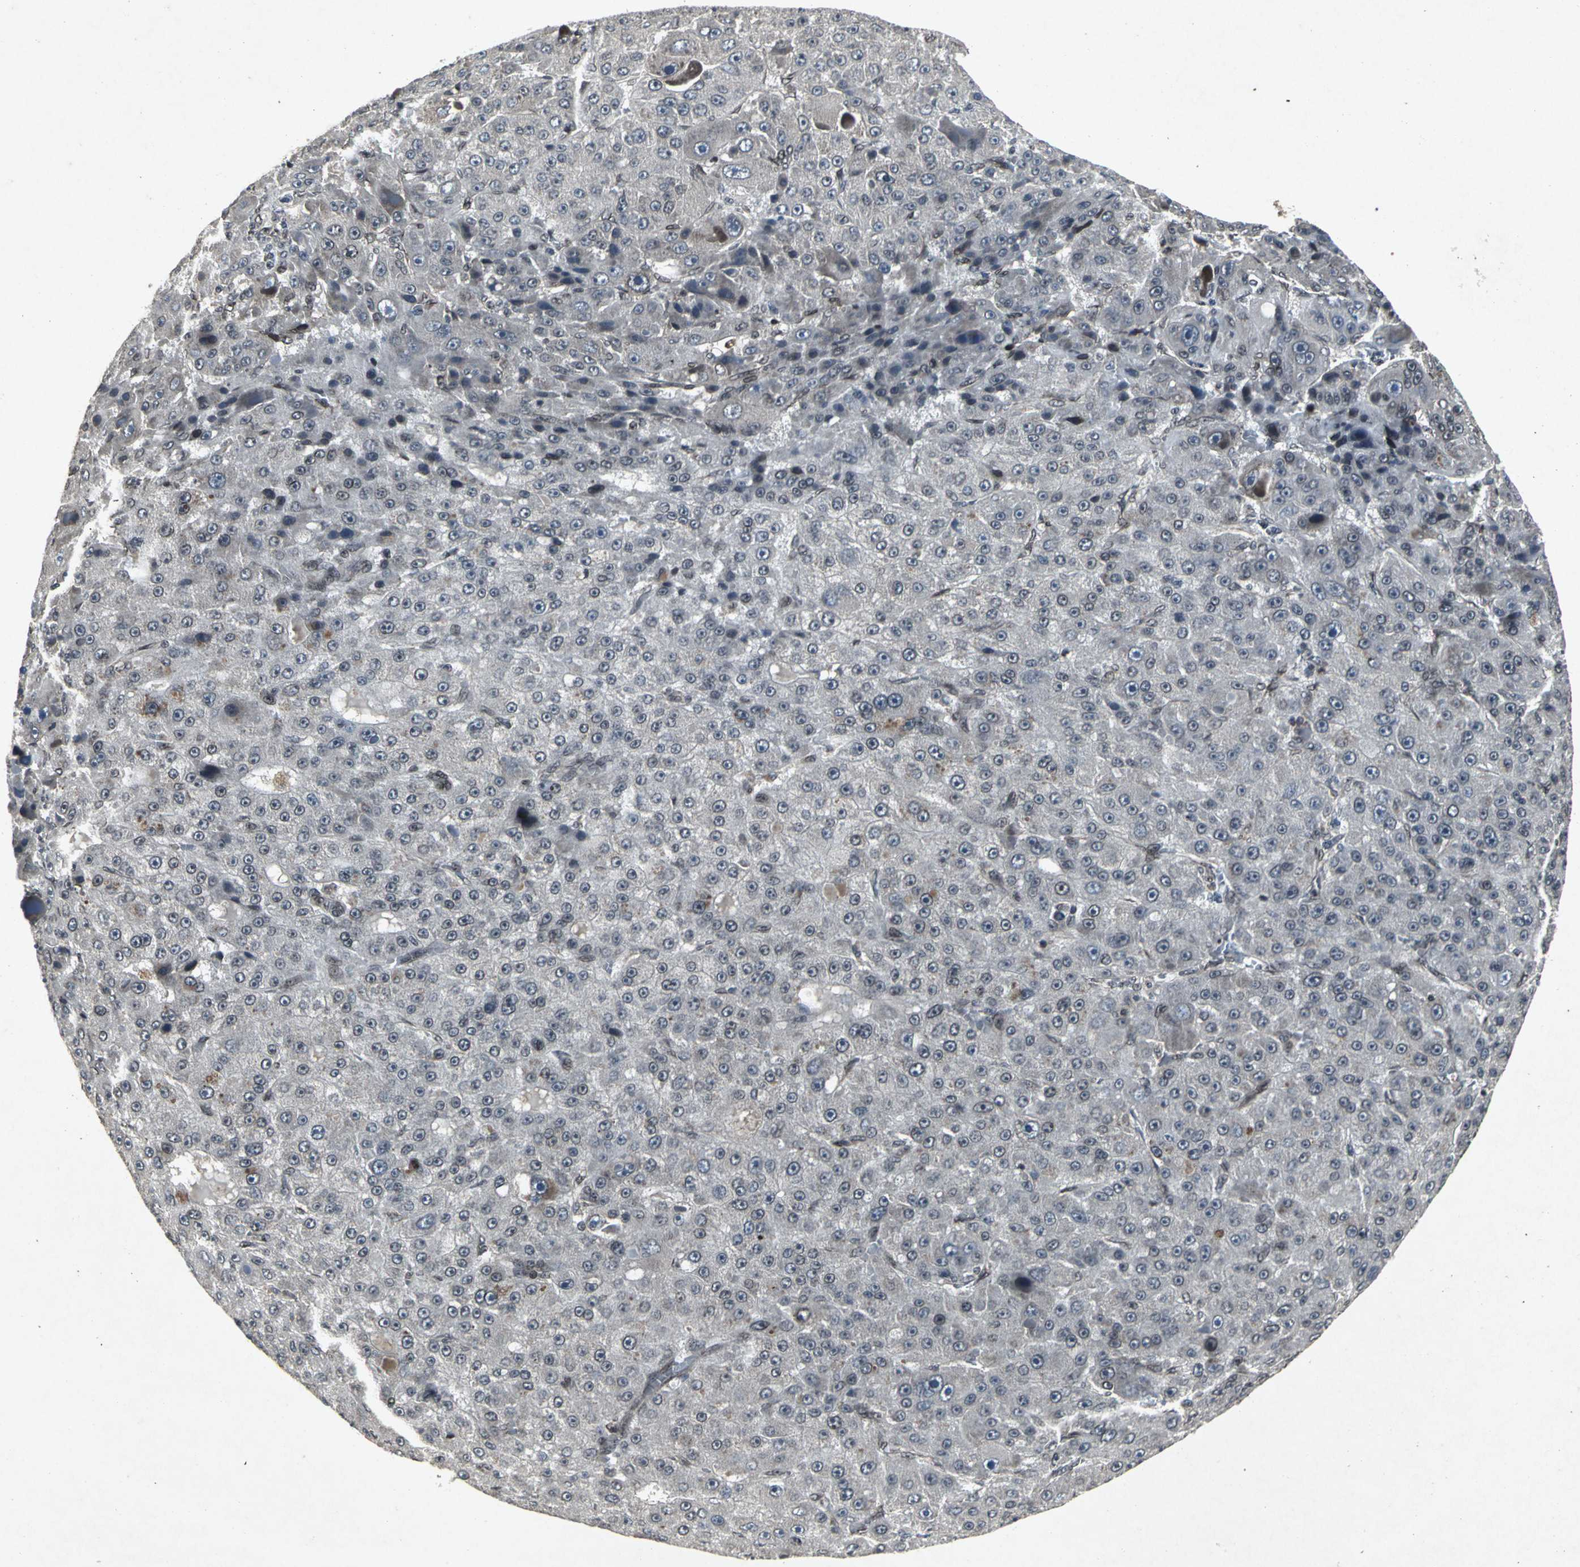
{"staining": {"intensity": "negative", "quantity": "none", "location": "none"}, "tissue": "liver cancer", "cell_type": "Tumor cells", "image_type": "cancer", "snomed": [{"axis": "morphology", "description": "Carcinoma, Hepatocellular, NOS"}, {"axis": "topography", "description": "Liver"}], "caption": "The immunohistochemistry image has no significant positivity in tumor cells of hepatocellular carcinoma (liver) tissue.", "gene": "SH2B3", "patient": {"sex": "male", "age": 76}}